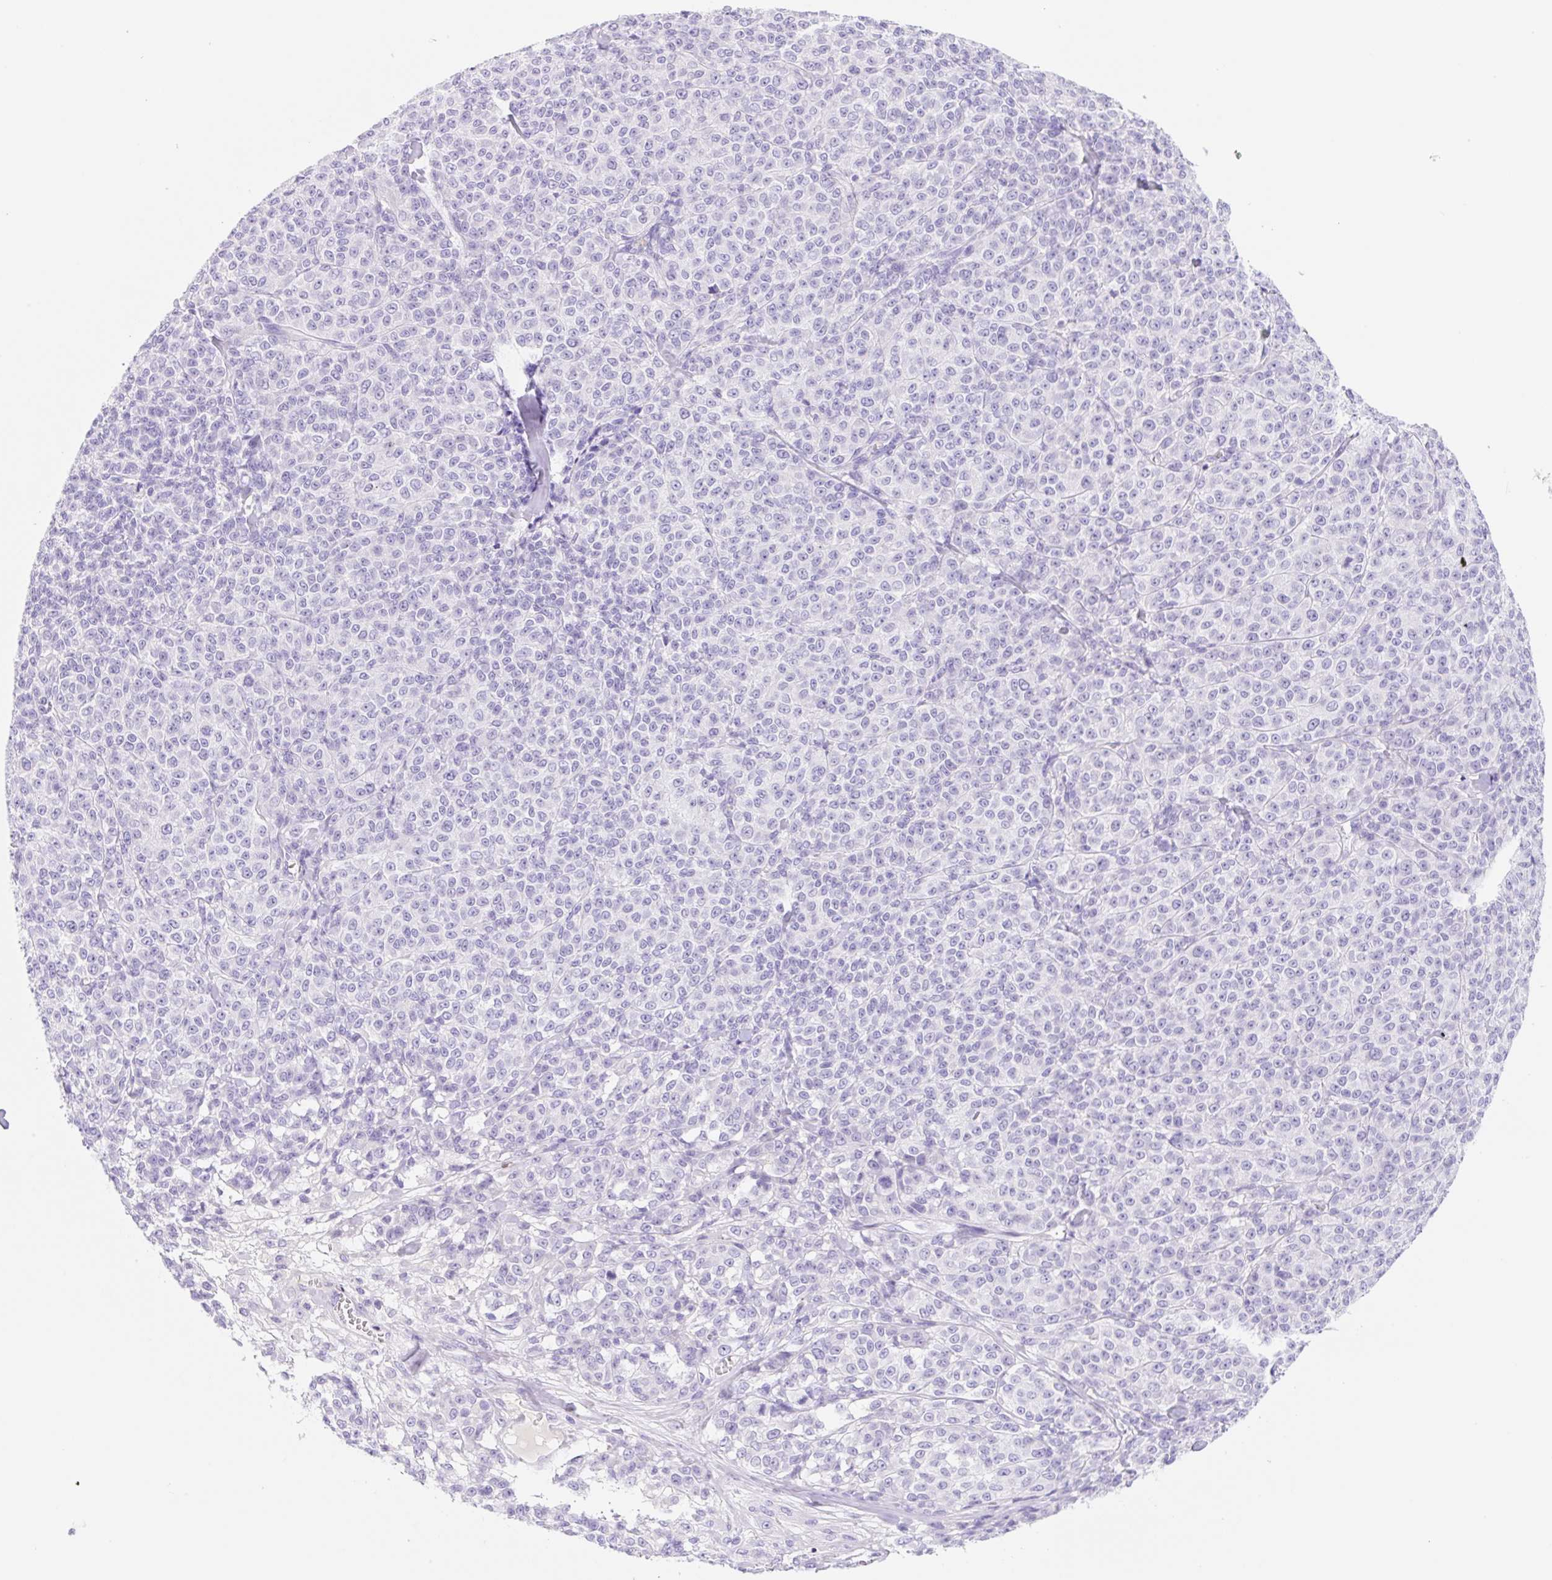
{"staining": {"intensity": "negative", "quantity": "none", "location": "none"}, "tissue": "melanoma", "cell_type": "Tumor cells", "image_type": "cancer", "snomed": [{"axis": "morphology", "description": "Normal tissue, NOS"}, {"axis": "morphology", "description": "Malignant melanoma, NOS"}, {"axis": "topography", "description": "Skin"}], "caption": "This is a image of immunohistochemistry staining of melanoma, which shows no positivity in tumor cells.", "gene": "KLK8", "patient": {"sex": "female", "age": 34}}